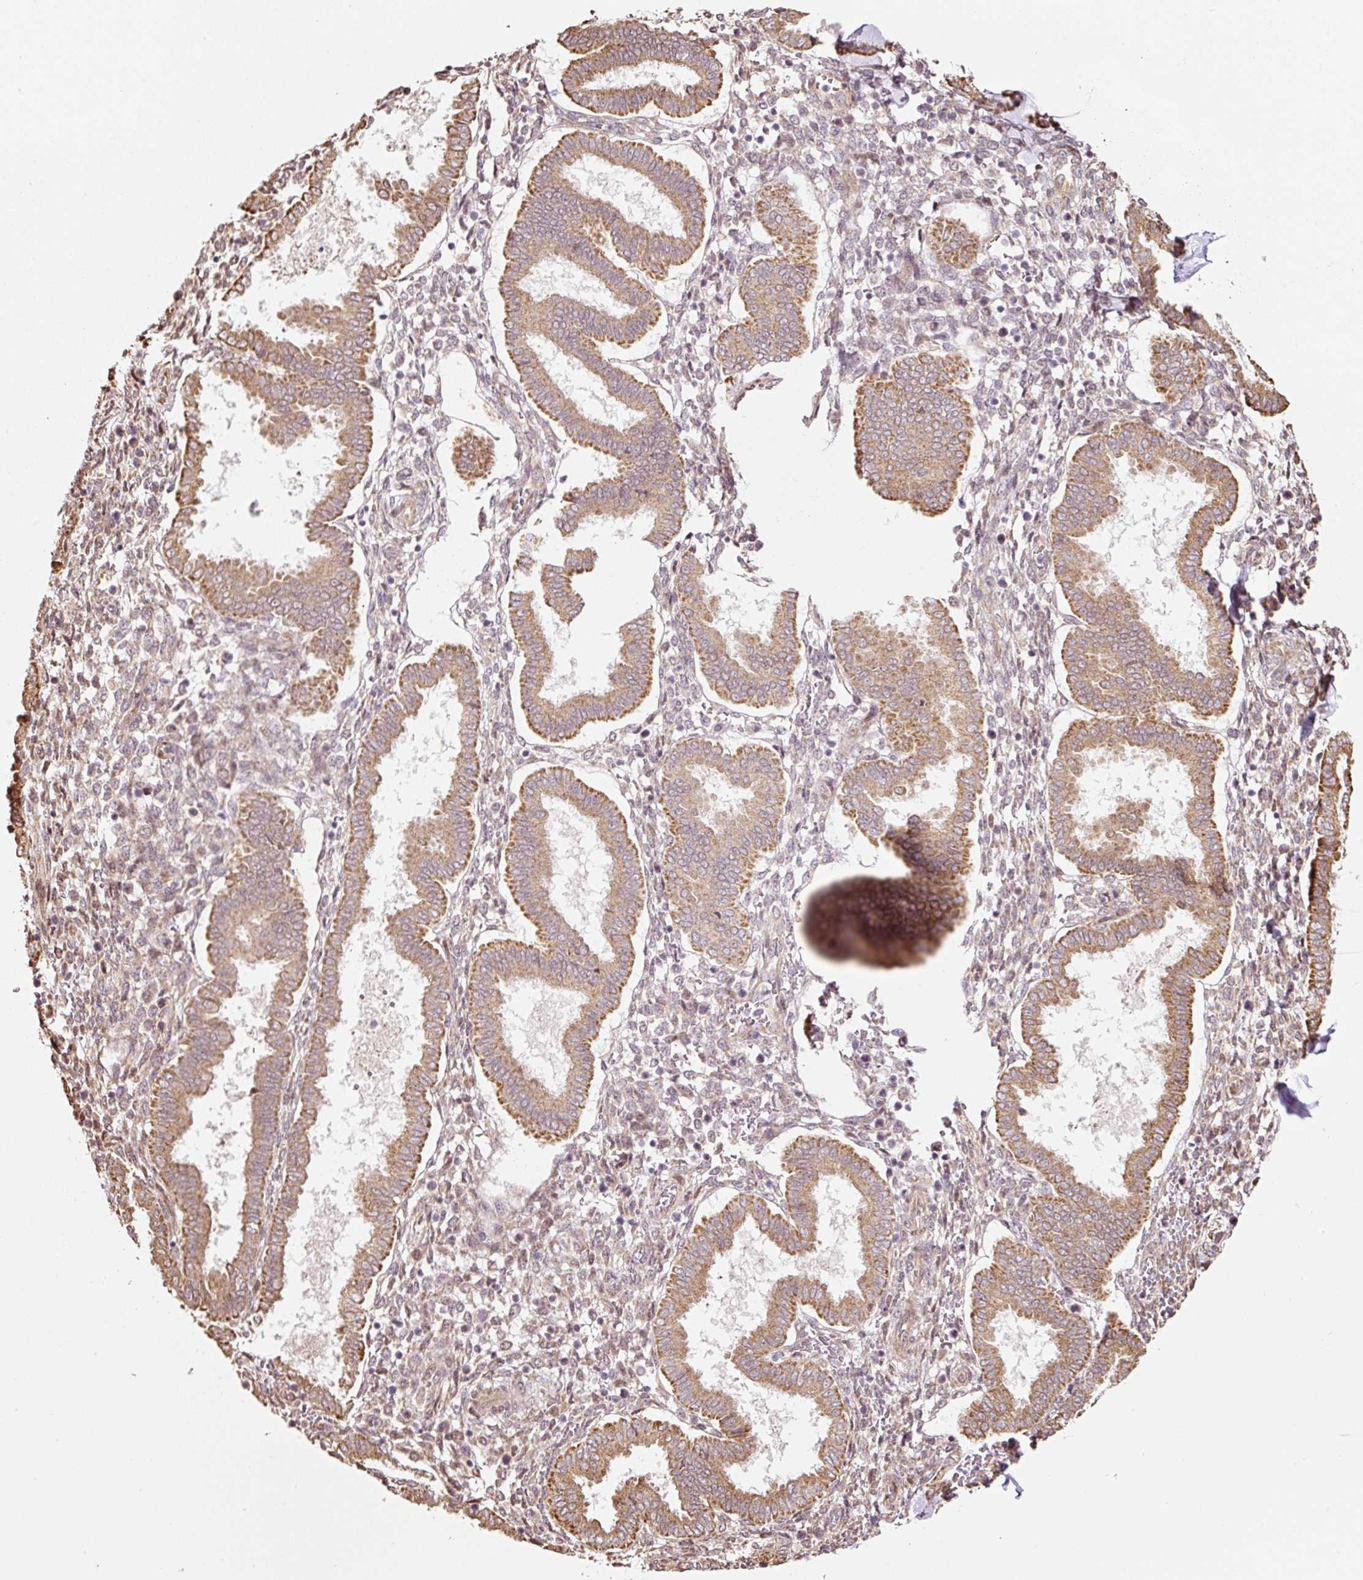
{"staining": {"intensity": "weak", "quantity": "<25%", "location": "cytoplasmic/membranous"}, "tissue": "endometrium", "cell_type": "Cells in endometrial stroma", "image_type": "normal", "snomed": [{"axis": "morphology", "description": "Normal tissue, NOS"}, {"axis": "topography", "description": "Endometrium"}], "caption": "Photomicrograph shows no protein staining in cells in endometrial stroma of benign endometrium.", "gene": "ETF1", "patient": {"sex": "female", "age": 24}}